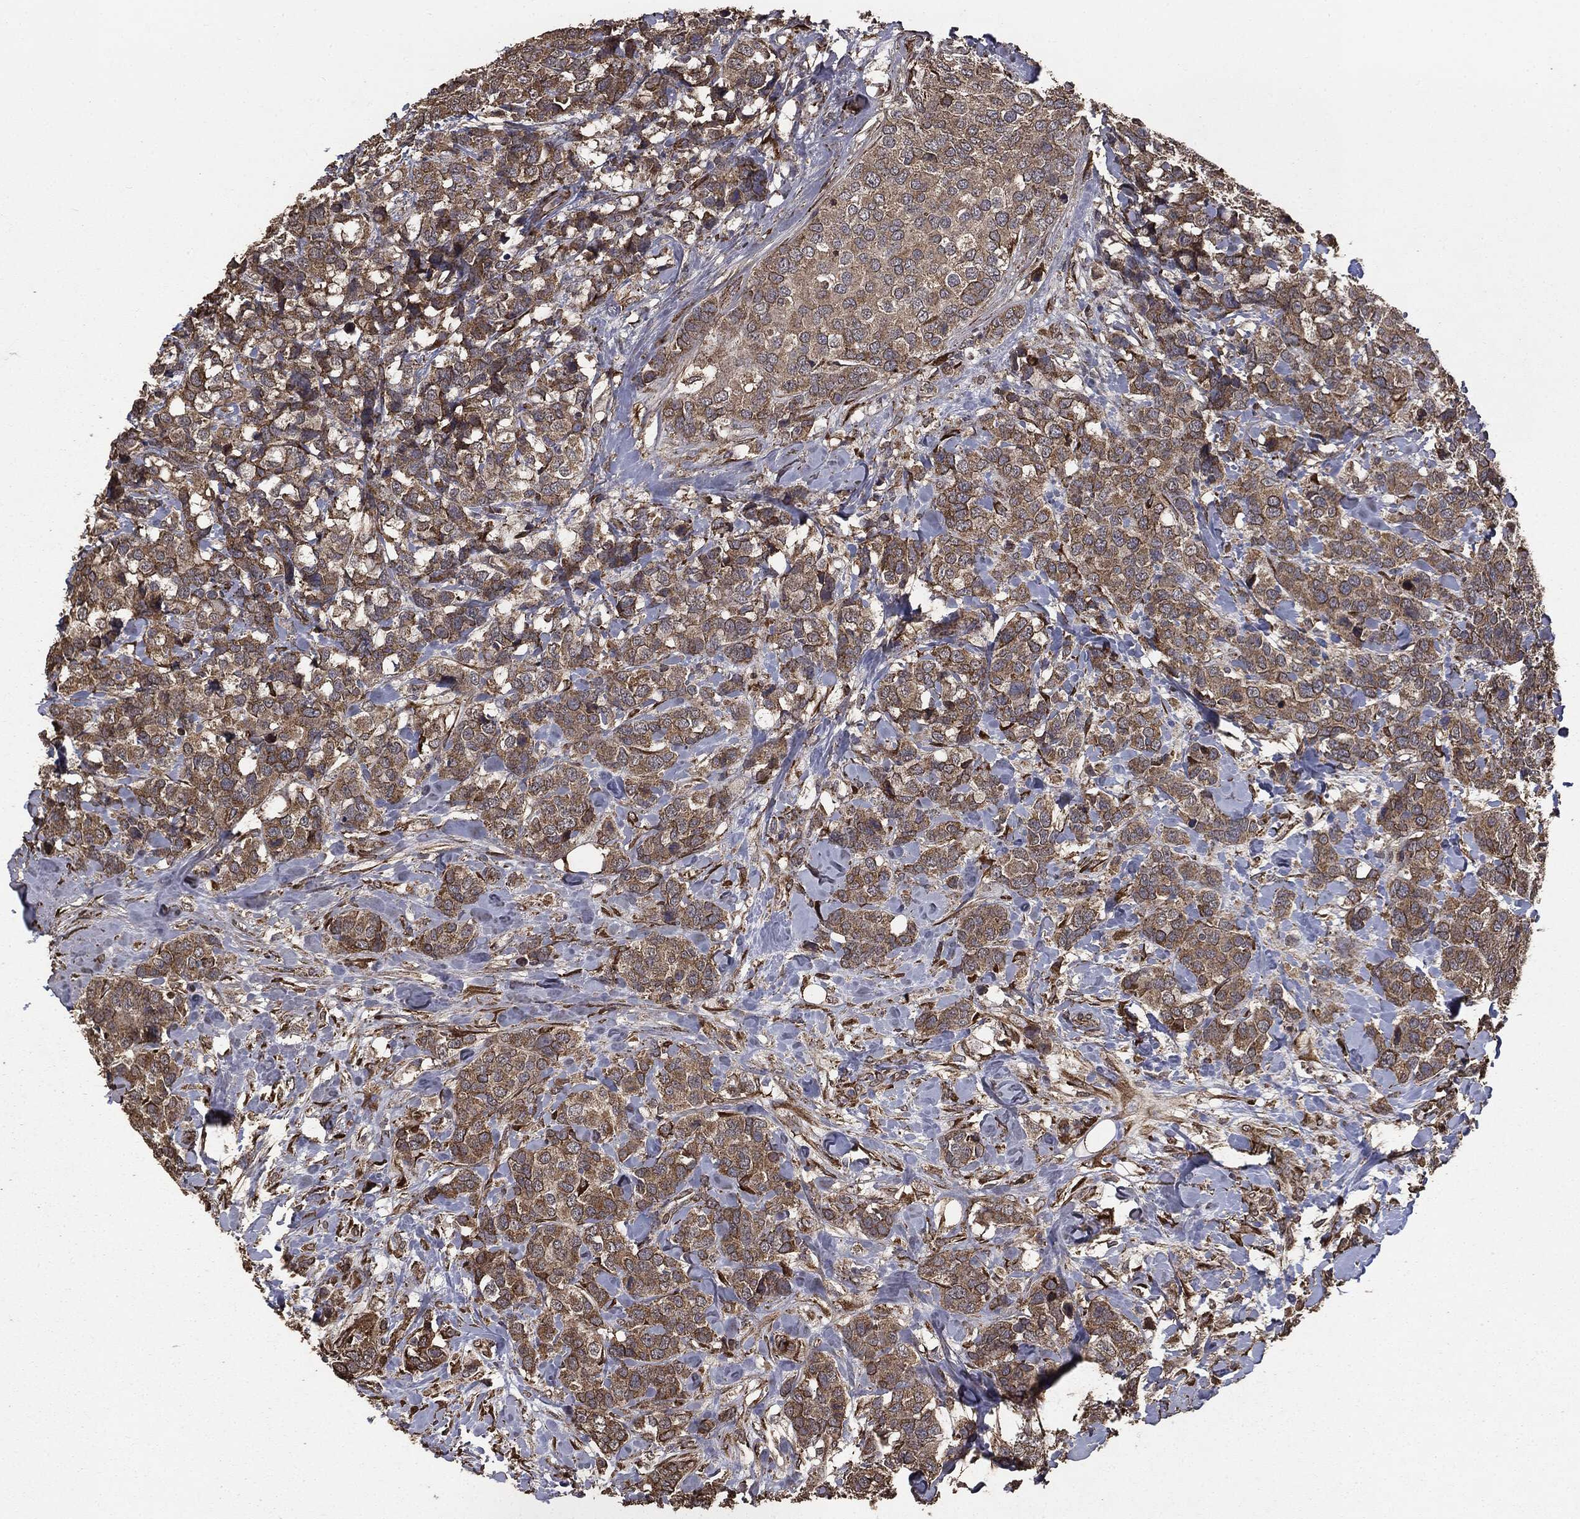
{"staining": {"intensity": "weak", "quantity": ">75%", "location": "cytoplasmic/membranous"}, "tissue": "breast cancer", "cell_type": "Tumor cells", "image_type": "cancer", "snomed": [{"axis": "morphology", "description": "Lobular carcinoma"}, {"axis": "topography", "description": "Breast"}], "caption": "Protein expression by immunohistochemistry shows weak cytoplasmic/membranous positivity in about >75% of tumor cells in breast cancer (lobular carcinoma).", "gene": "MTOR", "patient": {"sex": "female", "age": 59}}